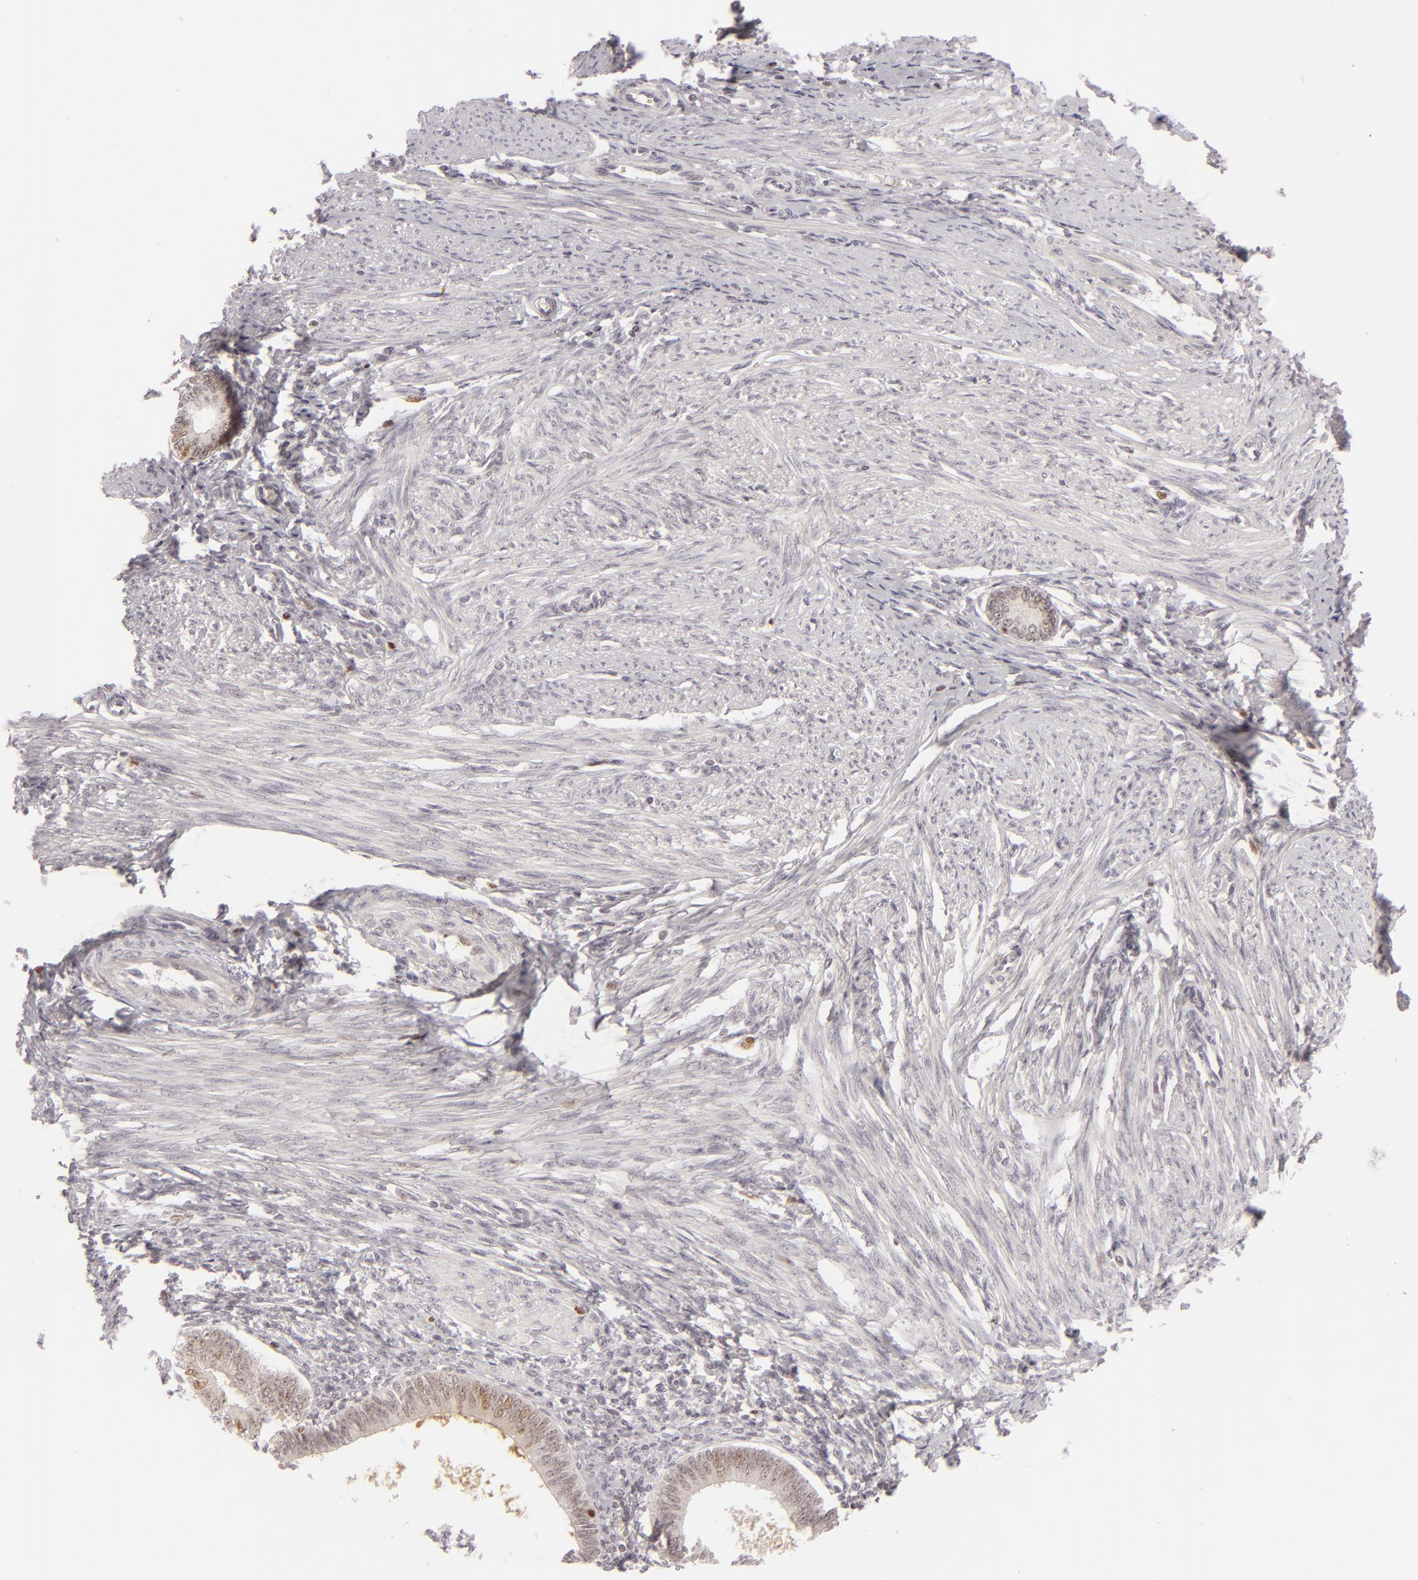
{"staining": {"intensity": "moderate", "quantity": "25%-75%", "location": "nuclear"}, "tissue": "endometrial cancer", "cell_type": "Tumor cells", "image_type": "cancer", "snomed": [{"axis": "morphology", "description": "Adenocarcinoma, NOS"}, {"axis": "topography", "description": "Endometrium"}], "caption": "Immunohistochemistry staining of endometrial cancer, which demonstrates medium levels of moderate nuclear positivity in approximately 25%-75% of tumor cells indicating moderate nuclear protein positivity. The staining was performed using DAB (brown) for protein detection and nuclei were counterstained in hematoxylin (blue).", "gene": "FEN1", "patient": {"sex": "female", "age": 63}}